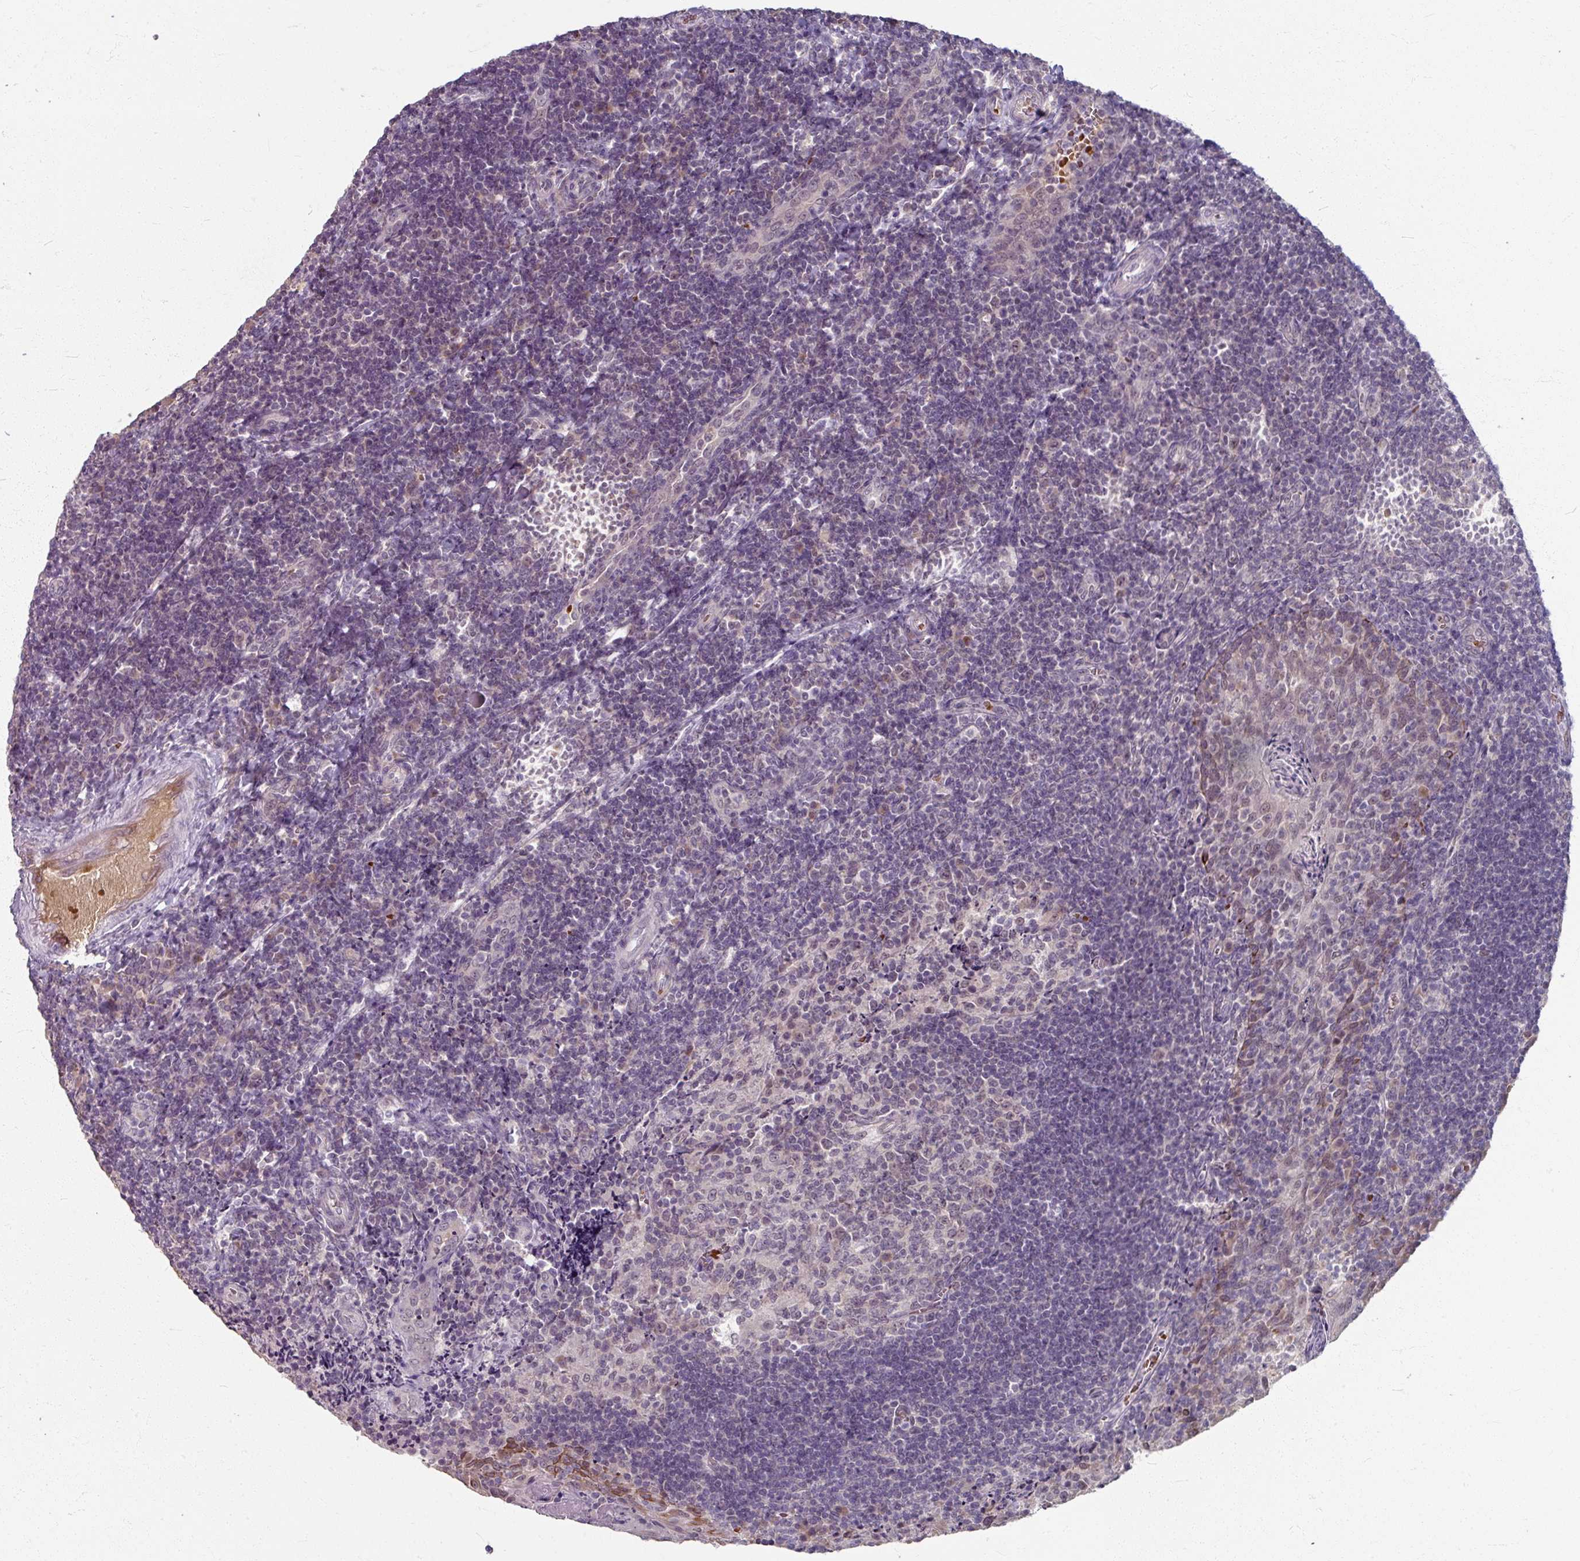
{"staining": {"intensity": "weak", "quantity": ">75%", "location": "cytoplasmic/membranous"}, "tissue": "tonsil", "cell_type": "Germinal center cells", "image_type": "normal", "snomed": [{"axis": "morphology", "description": "Normal tissue, NOS"}, {"axis": "topography", "description": "Tonsil"}], "caption": "Immunohistochemistry of benign tonsil shows low levels of weak cytoplasmic/membranous positivity in approximately >75% of germinal center cells. The staining was performed using DAB (3,3'-diaminobenzidine), with brown indicating positive protein expression. Nuclei are stained blue with hematoxylin.", "gene": "KMT5C", "patient": {"sex": "male", "age": 17}}